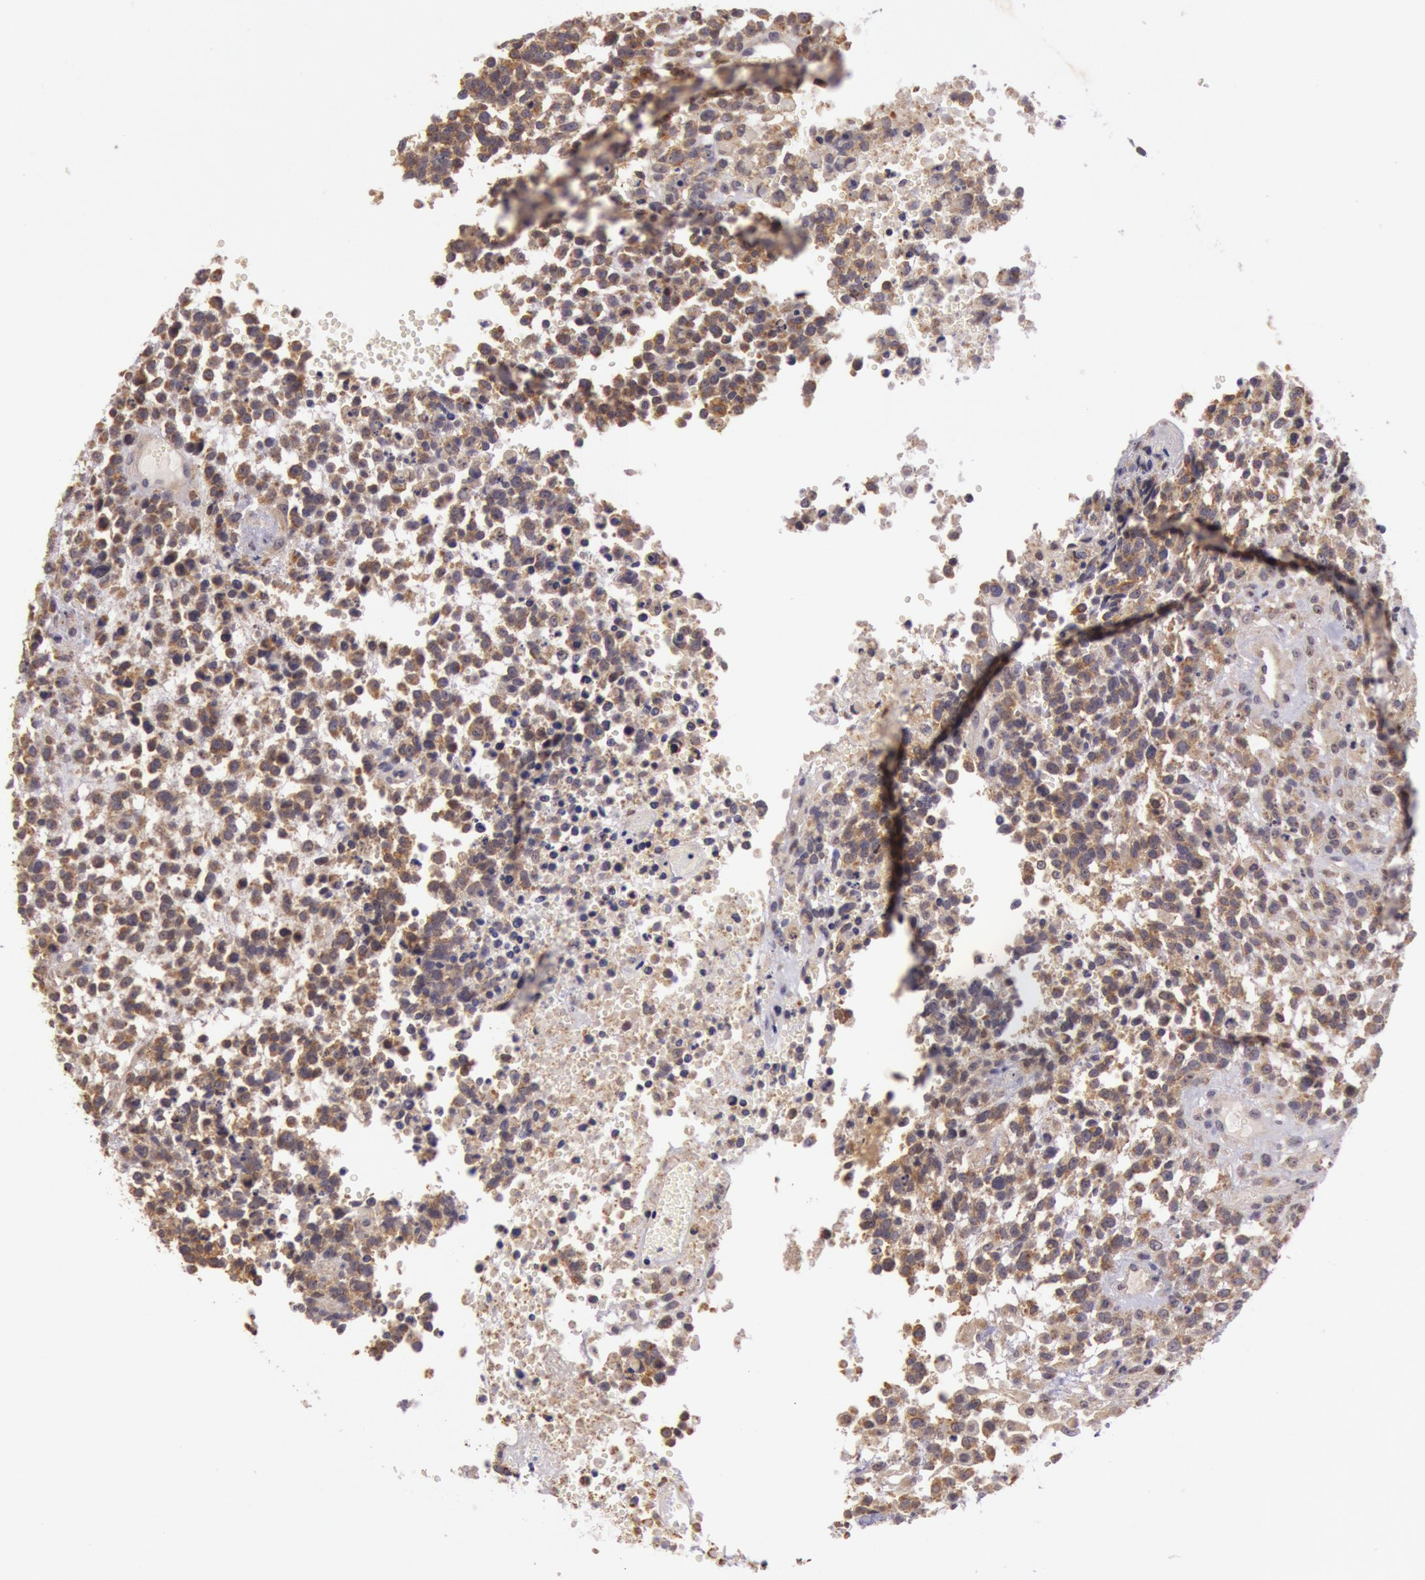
{"staining": {"intensity": "moderate", "quantity": ">75%", "location": "cytoplasmic/membranous"}, "tissue": "glioma", "cell_type": "Tumor cells", "image_type": "cancer", "snomed": [{"axis": "morphology", "description": "Glioma, malignant, High grade"}, {"axis": "topography", "description": "Brain"}], "caption": "Immunohistochemical staining of human glioma demonstrates medium levels of moderate cytoplasmic/membranous staining in about >75% of tumor cells.", "gene": "CDK16", "patient": {"sex": "male", "age": 66}}